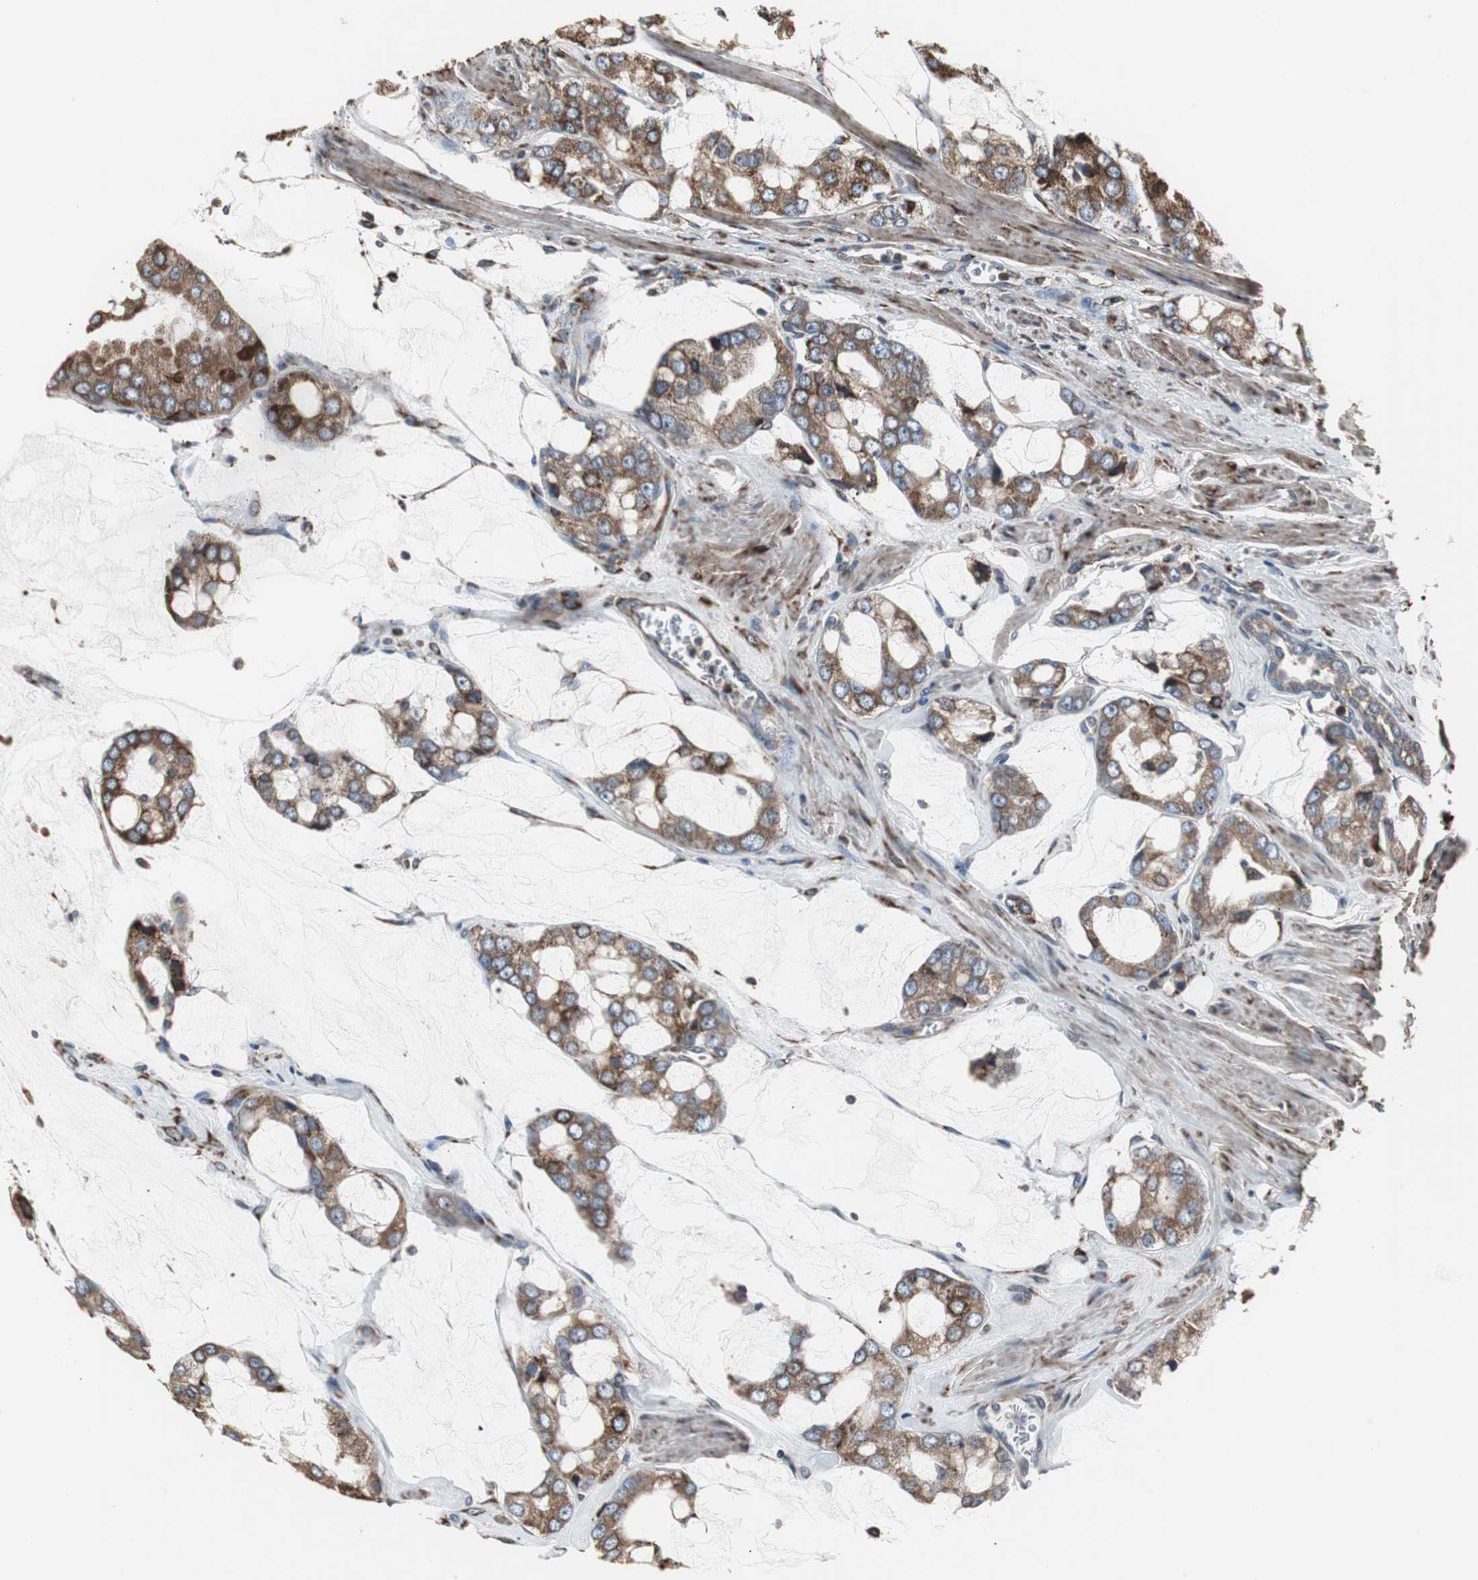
{"staining": {"intensity": "moderate", "quantity": ">75%", "location": "cytoplasmic/membranous"}, "tissue": "prostate cancer", "cell_type": "Tumor cells", "image_type": "cancer", "snomed": [{"axis": "morphology", "description": "Adenocarcinoma, High grade"}, {"axis": "topography", "description": "Prostate"}], "caption": "IHC (DAB) staining of human prostate cancer exhibits moderate cytoplasmic/membranous protein expression in approximately >75% of tumor cells.", "gene": "CALU", "patient": {"sex": "male", "age": 67}}